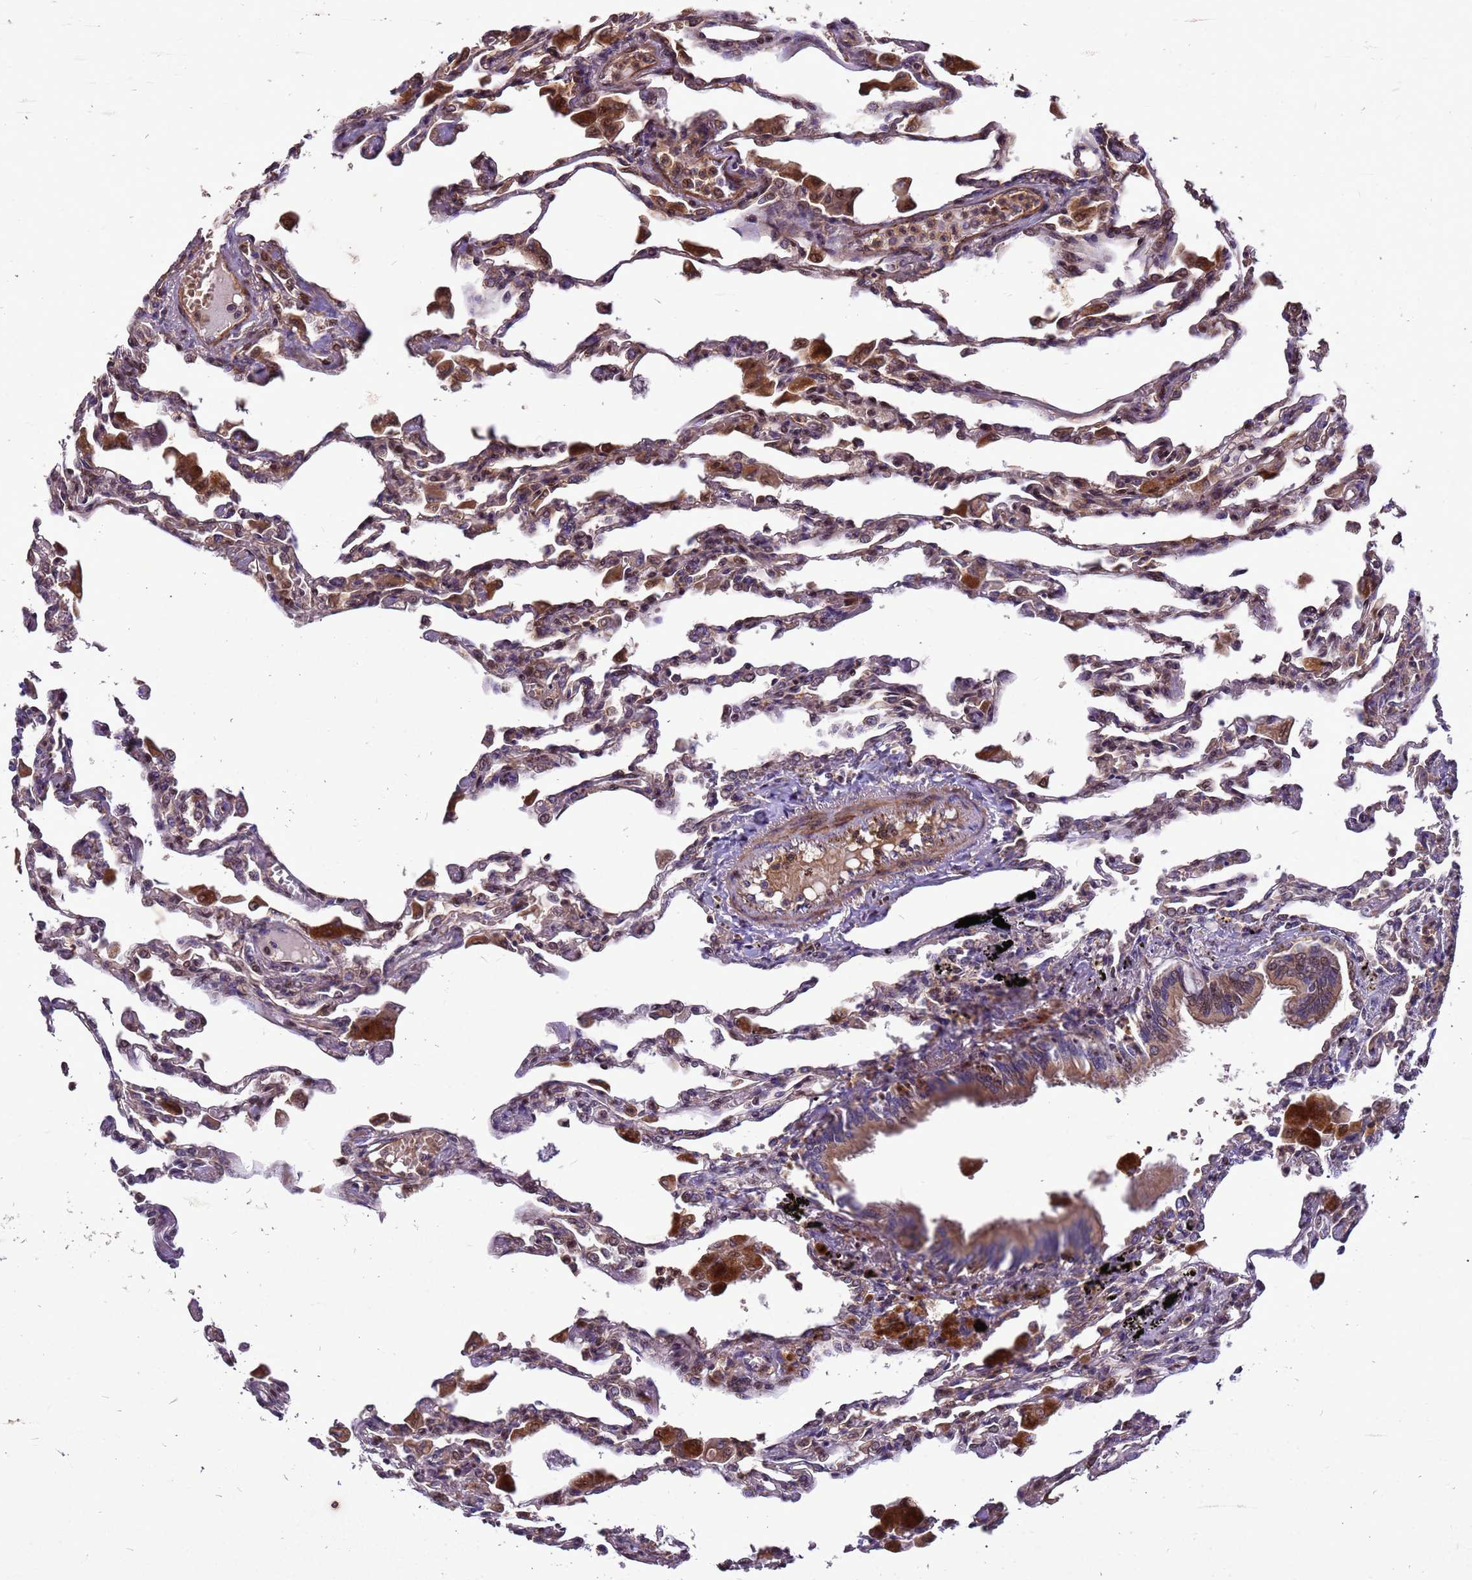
{"staining": {"intensity": "weak", "quantity": ">75%", "location": "cytoplasmic/membranous"}, "tissue": "lung", "cell_type": "Alveolar cells", "image_type": "normal", "snomed": [{"axis": "morphology", "description": "Normal tissue, NOS"}, {"axis": "topography", "description": "Bronchus"}, {"axis": "topography", "description": "Lung"}], "caption": "Lung stained for a protein (brown) shows weak cytoplasmic/membranous positive expression in about >75% of alveolar cells.", "gene": "RSPRY1", "patient": {"sex": "female", "age": 49}}